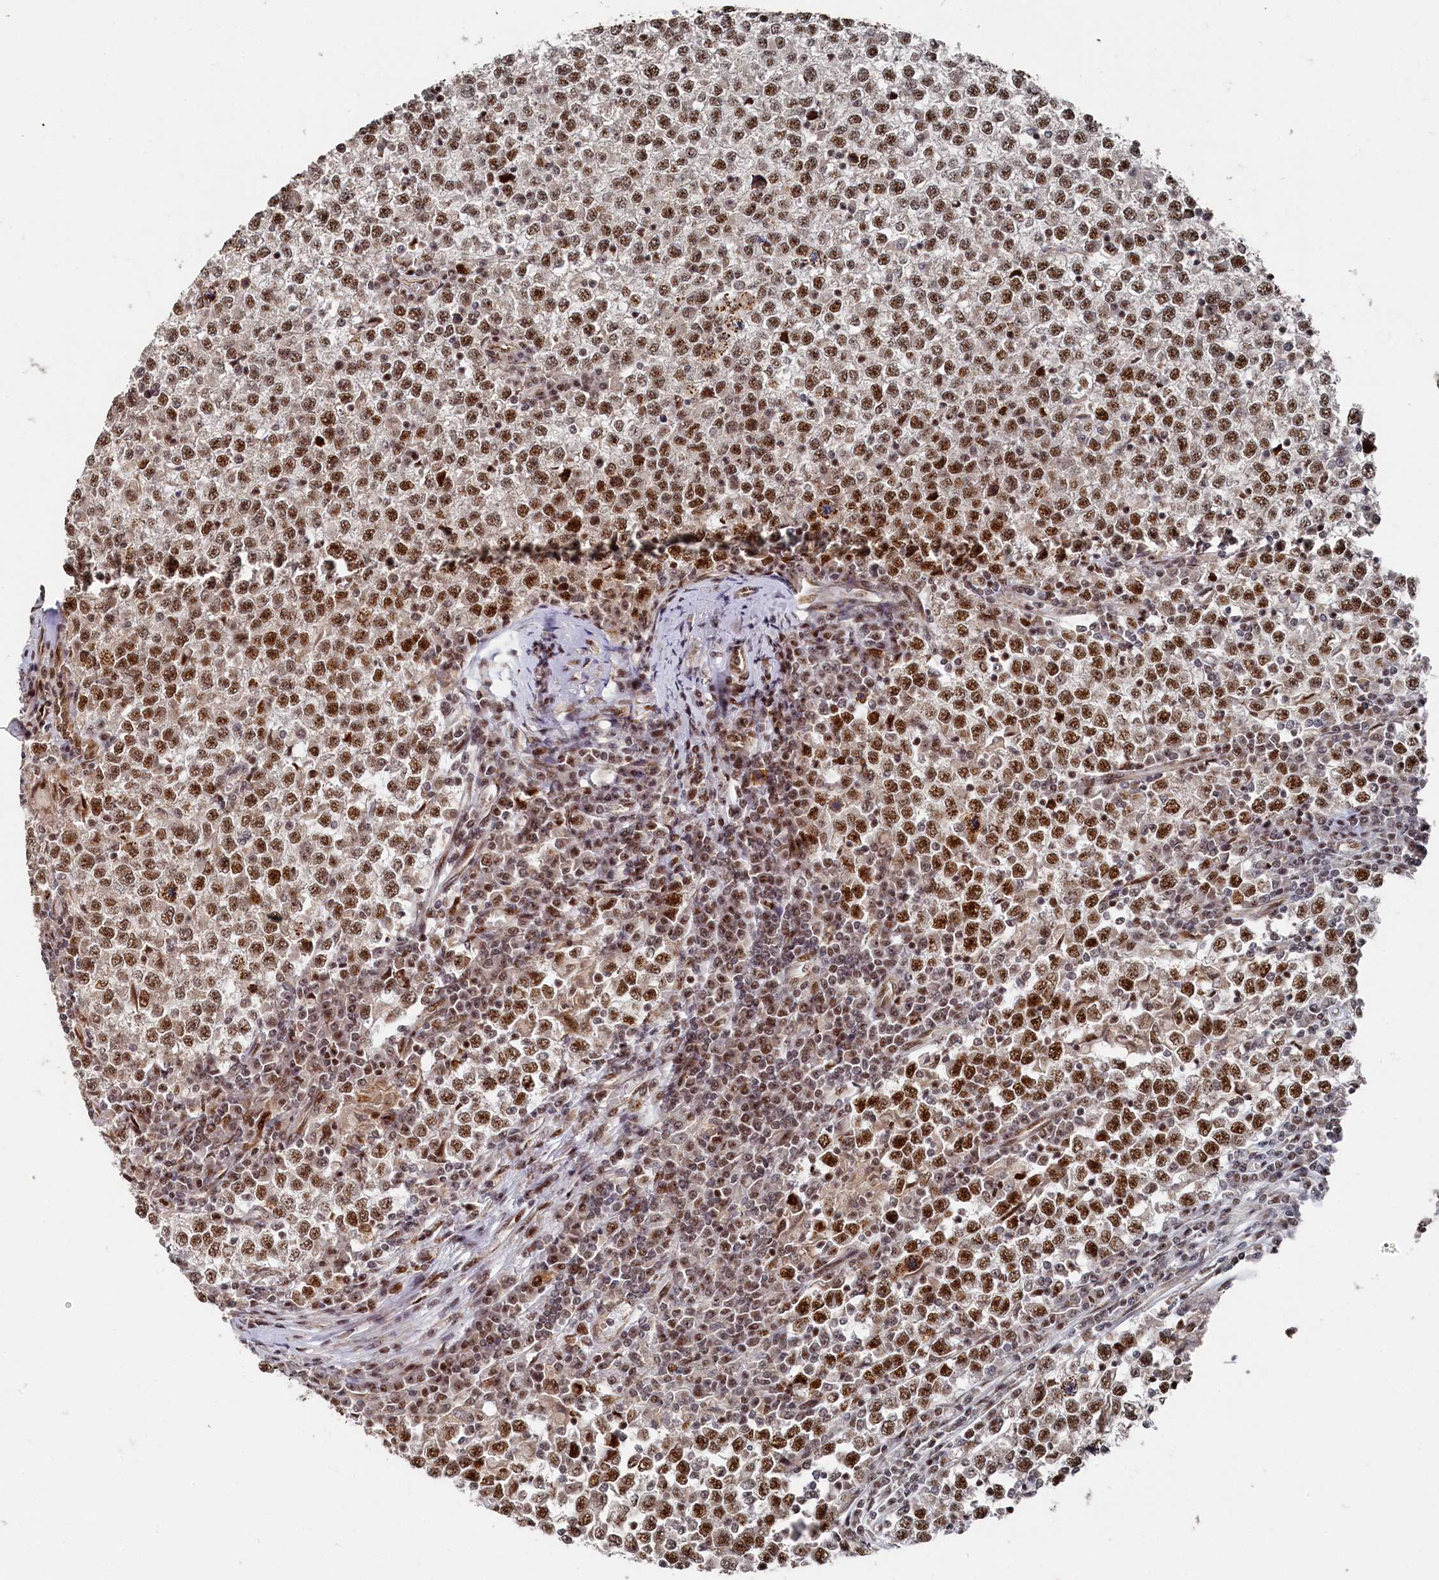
{"staining": {"intensity": "strong", "quantity": ">75%", "location": "nuclear"}, "tissue": "testis cancer", "cell_type": "Tumor cells", "image_type": "cancer", "snomed": [{"axis": "morphology", "description": "Seminoma, NOS"}, {"axis": "topography", "description": "Testis"}], "caption": "Strong nuclear expression for a protein is seen in about >75% of tumor cells of testis cancer (seminoma) using immunohistochemistry.", "gene": "BUB3", "patient": {"sex": "male", "age": 65}}